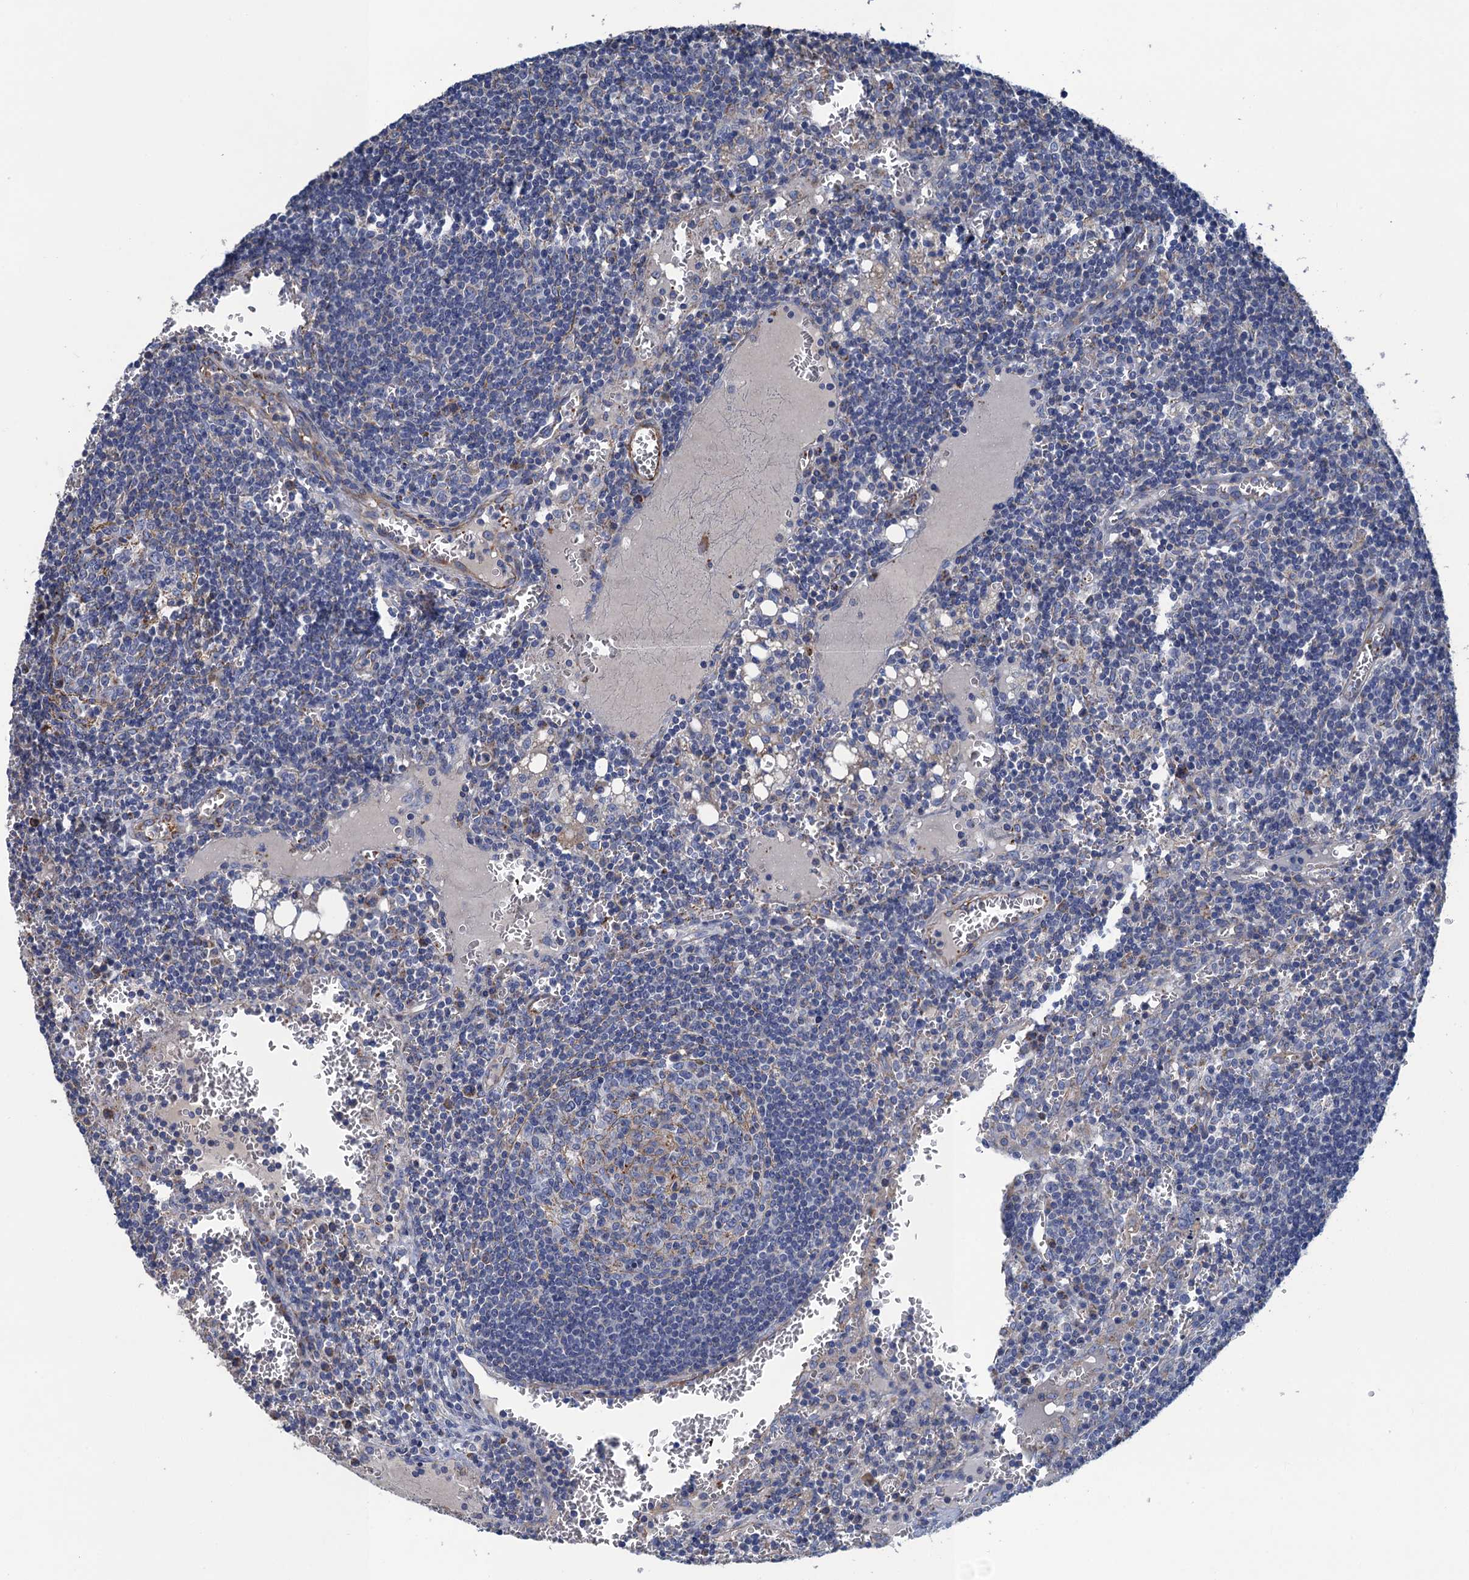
{"staining": {"intensity": "moderate", "quantity": "<25%", "location": "cytoplasmic/membranous"}, "tissue": "lymph node", "cell_type": "Germinal center cells", "image_type": "normal", "snomed": [{"axis": "morphology", "description": "Normal tissue, NOS"}, {"axis": "topography", "description": "Lymph node"}], "caption": "Human lymph node stained with a brown dye exhibits moderate cytoplasmic/membranous positive expression in approximately <25% of germinal center cells.", "gene": "ENSG00000260643", "patient": {"sex": "female", "age": 73}}